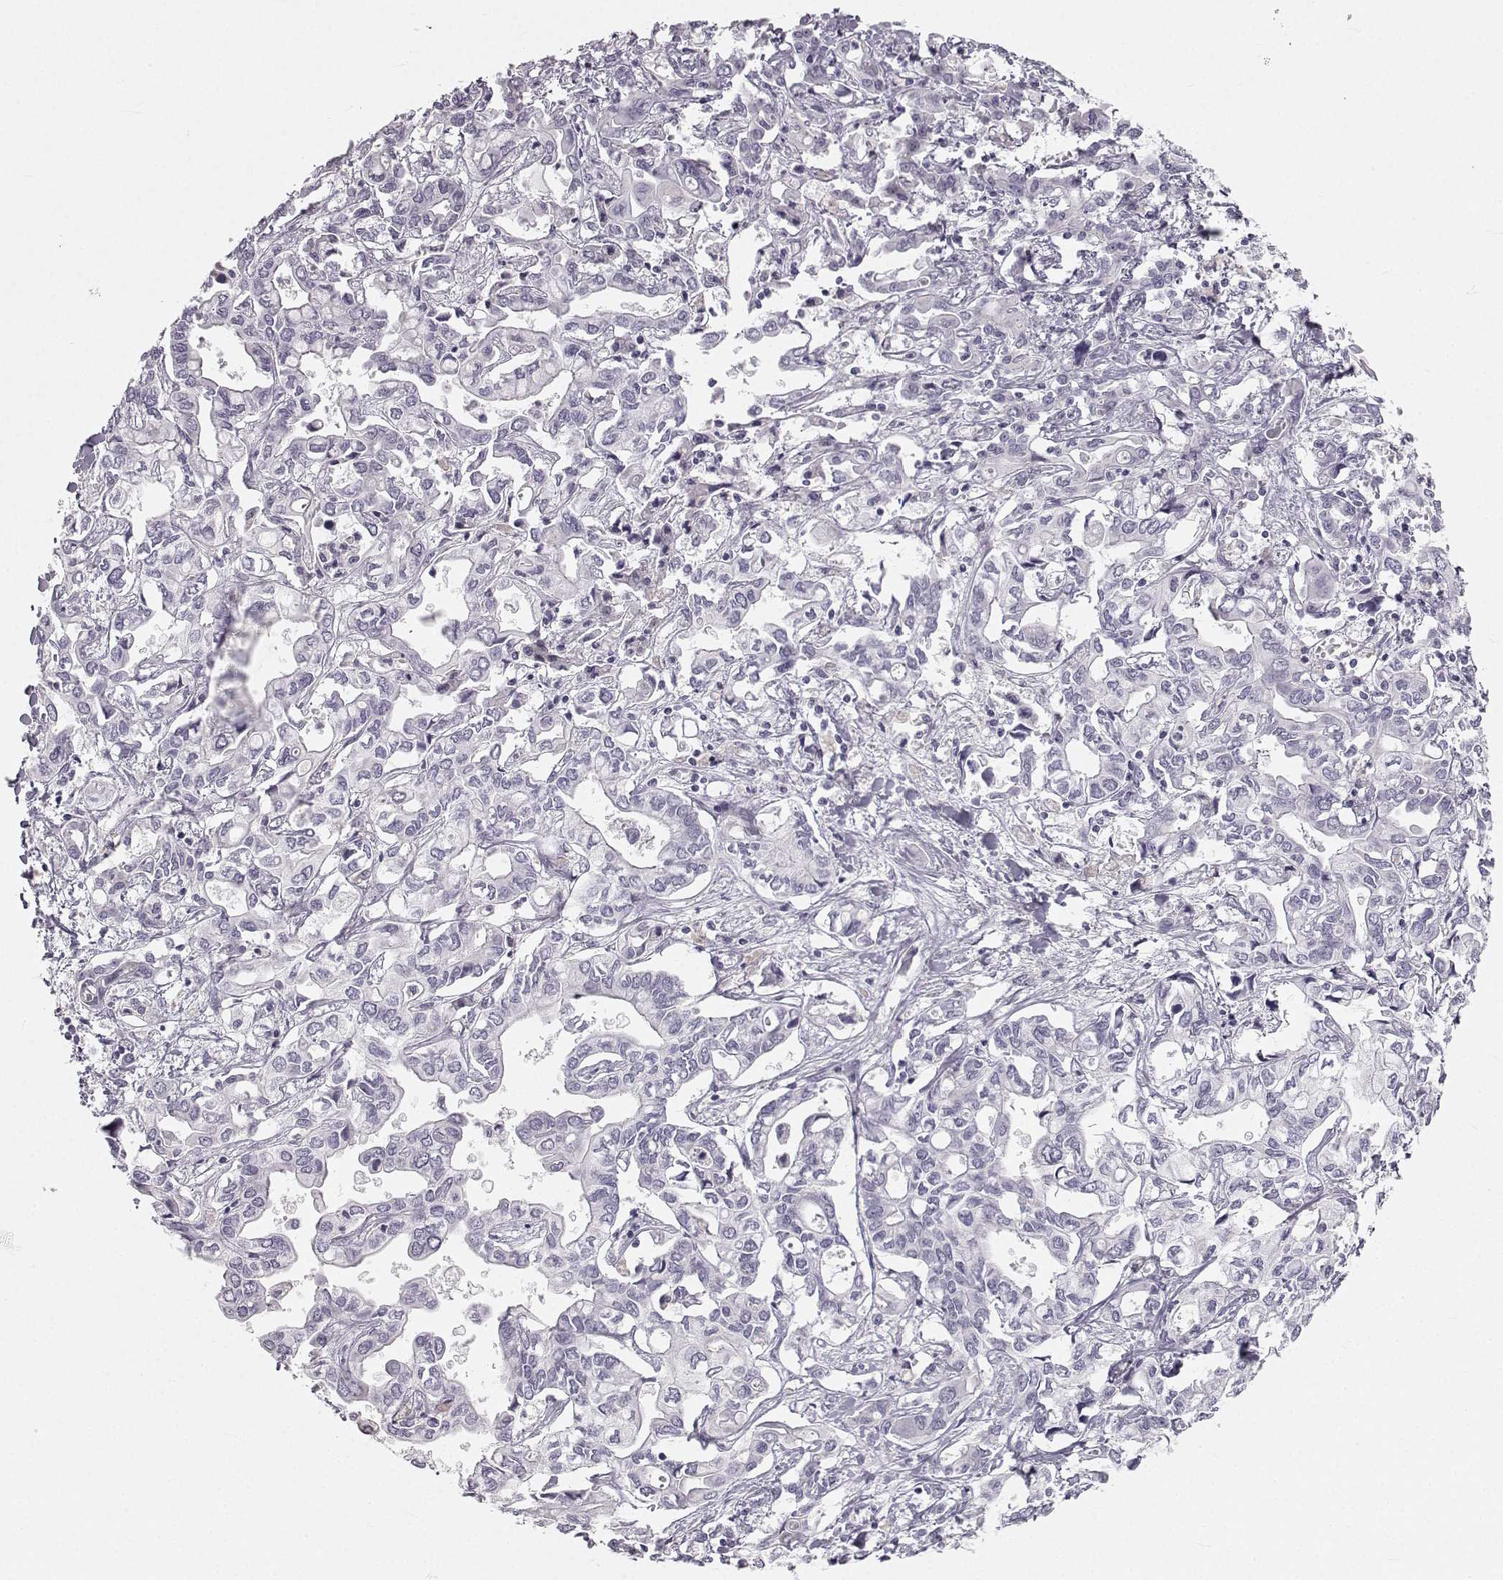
{"staining": {"intensity": "negative", "quantity": "none", "location": "none"}, "tissue": "liver cancer", "cell_type": "Tumor cells", "image_type": "cancer", "snomed": [{"axis": "morphology", "description": "Cholangiocarcinoma"}, {"axis": "topography", "description": "Liver"}], "caption": "Protein analysis of cholangiocarcinoma (liver) exhibits no significant staining in tumor cells.", "gene": "OIP5", "patient": {"sex": "female", "age": 64}}